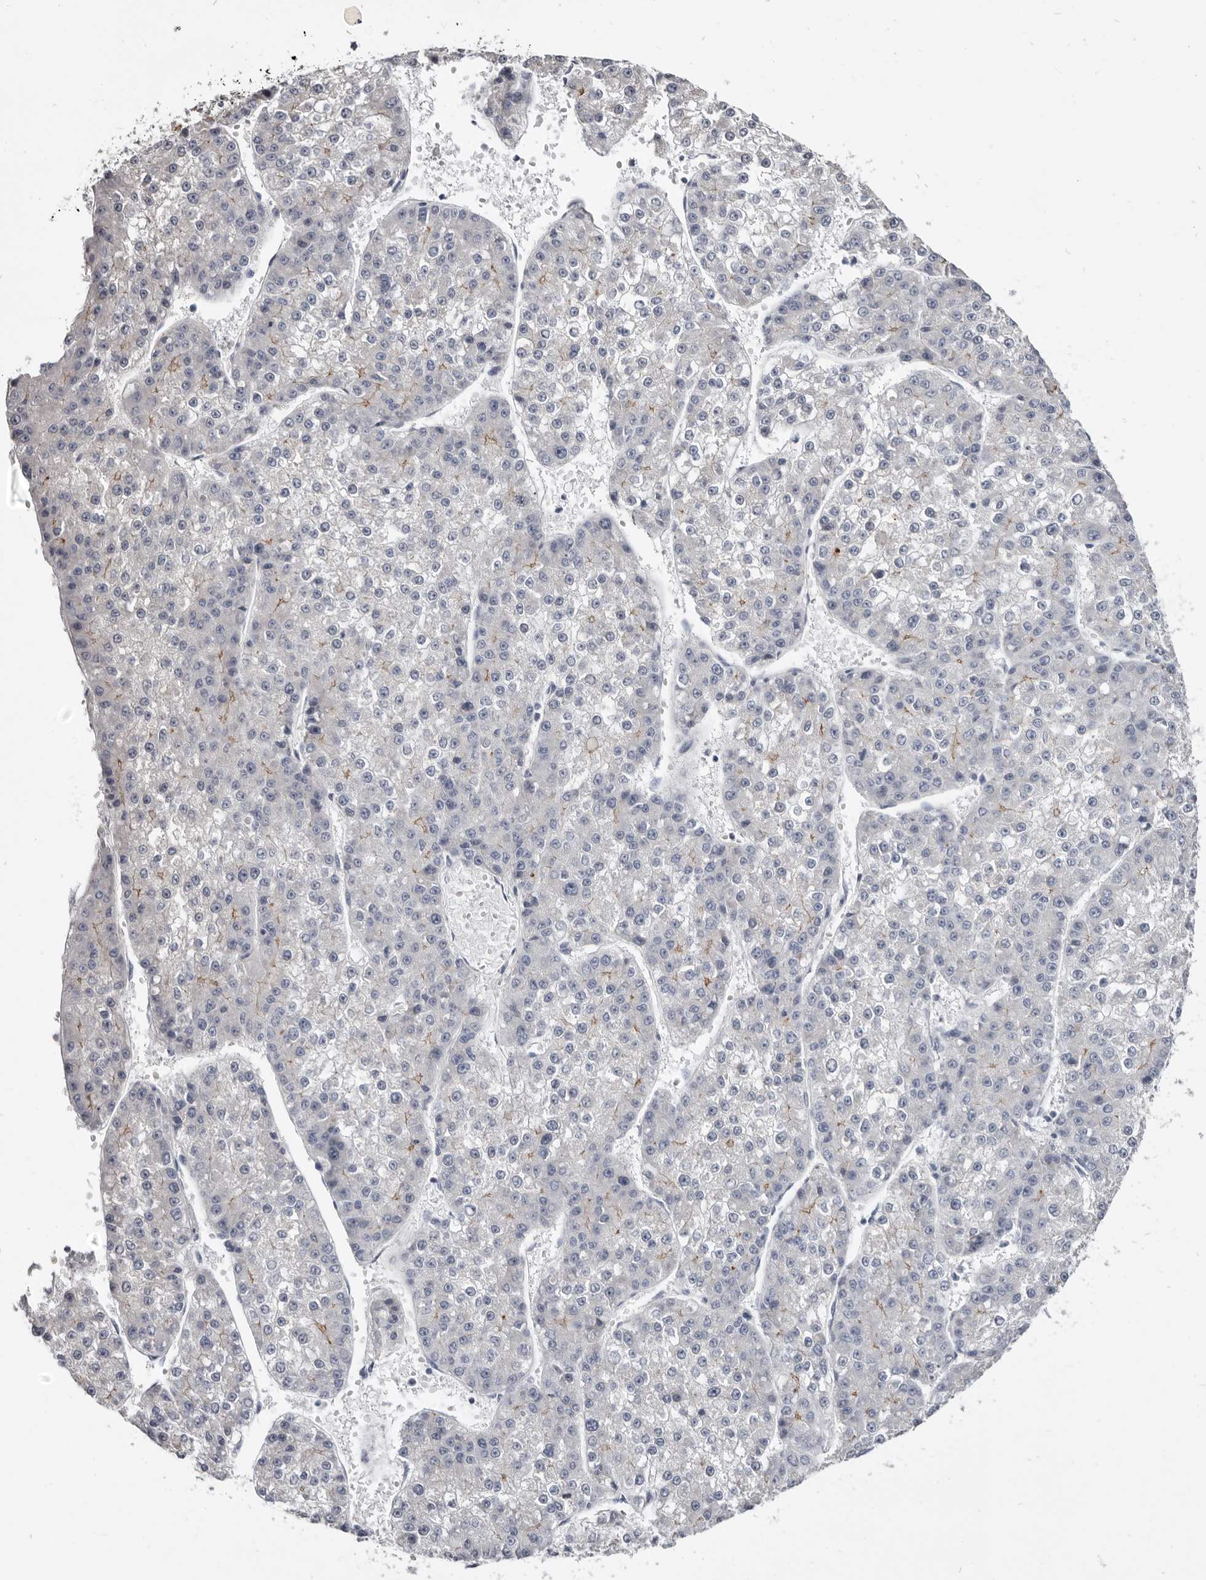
{"staining": {"intensity": "weak", "quantity": "<25%", "location": "cytoplasmic/membranous"}, "tissue": "liver cancer", "cell_type": "Tumor cells", "image_type": "cancer", "snomed": [{"axis": "morphology", "description": "Carcinoma, Hepatocellular, NOS"}, {"axis": "topography", "description": "Liver"}], "caption": "A high-resolution micrograph shows immunohistochemistry staining of liver cancer, which reveals no significant staining in tumor cells.", "gene": "CGN", "patient": {"sex": "female", "age": 73}}